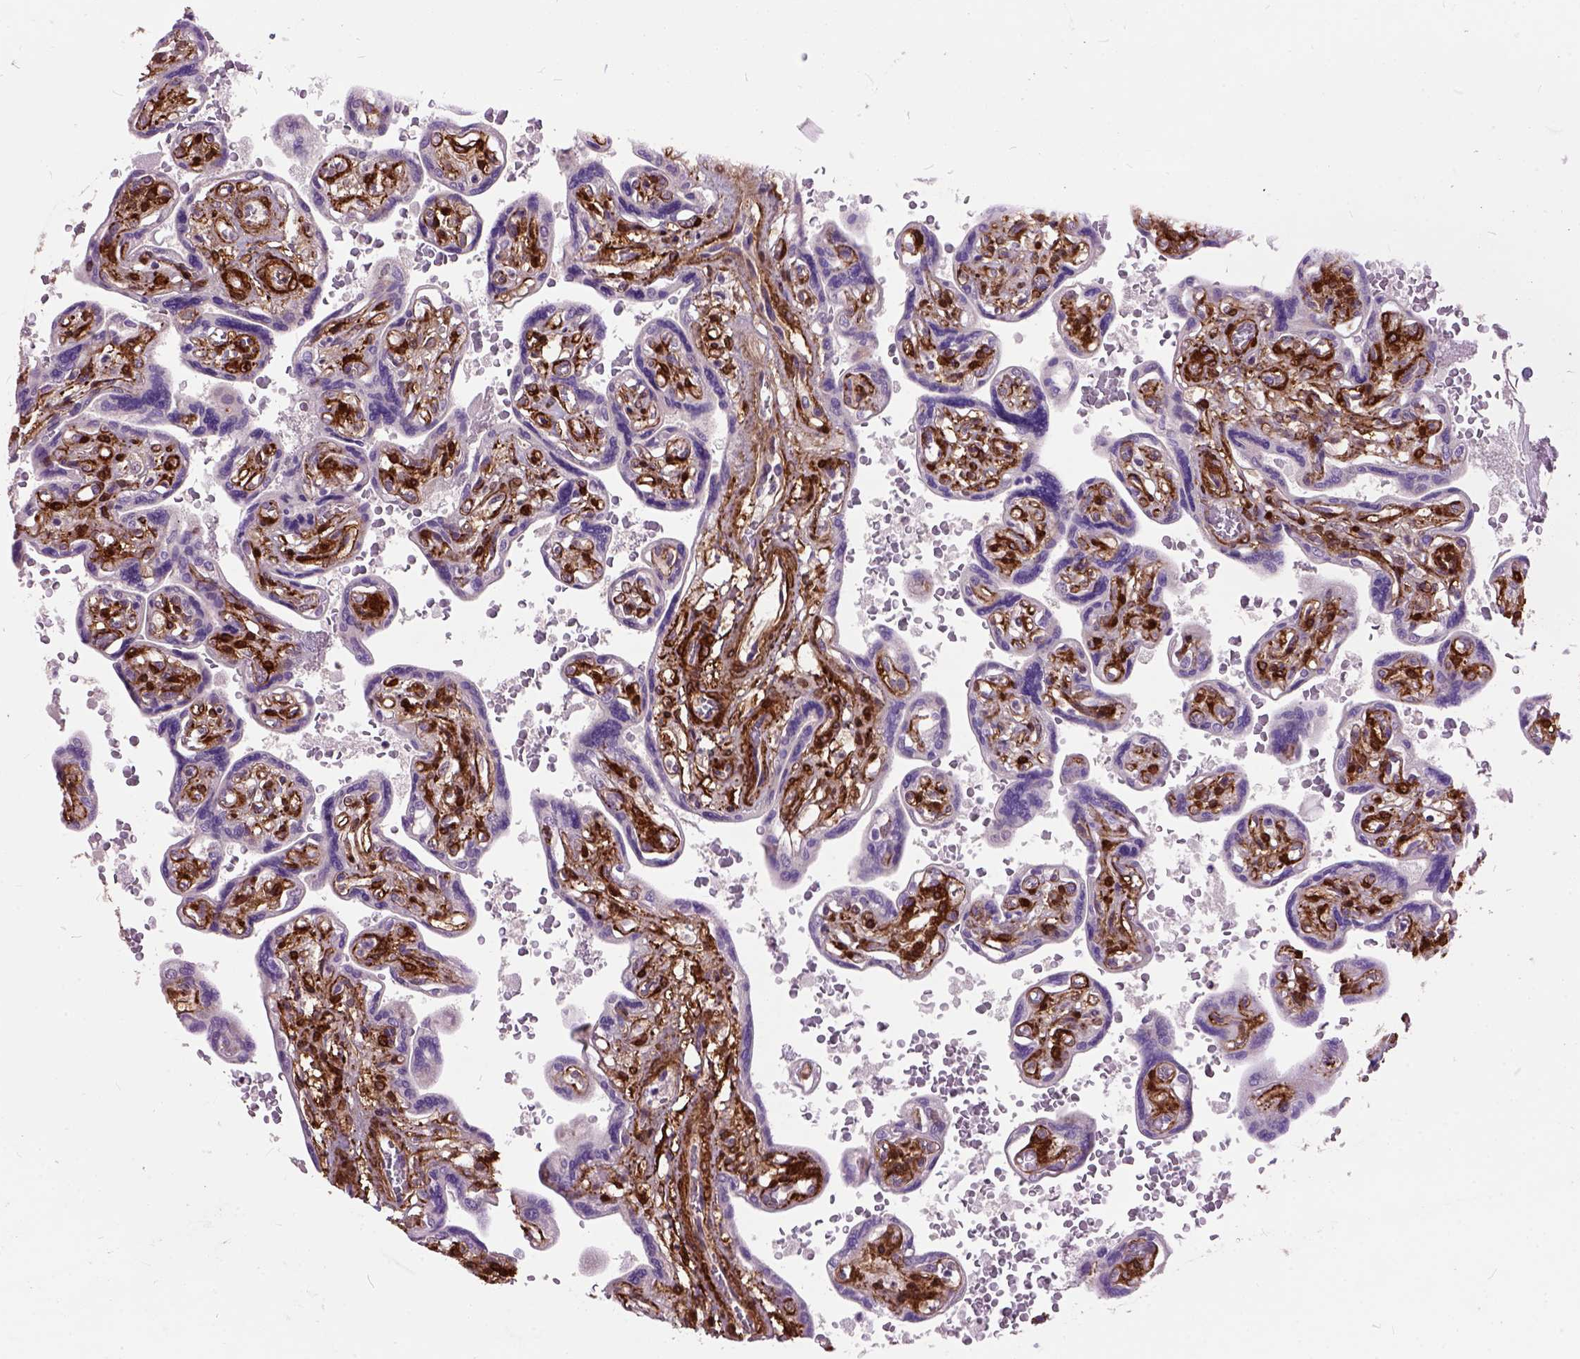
{"staining": {"intensity": "weak", "quantity": "<25%", "location": "cytoplasmic/membranous"}, "tissue": "placenta", "cell_type": "Decidual cells", "image_type": "normal", "snomed": [{"axis": "morphology", "description": "Normal tissue, NOS"}, {"axis": "topography", "description": "Placenta"}], "caption": "A micrograph of placenta stained for a protein demonstrates no brown staining in decidual cells.", "gene": "MAPT", "patient": {"sex": "female", "age": 32}}